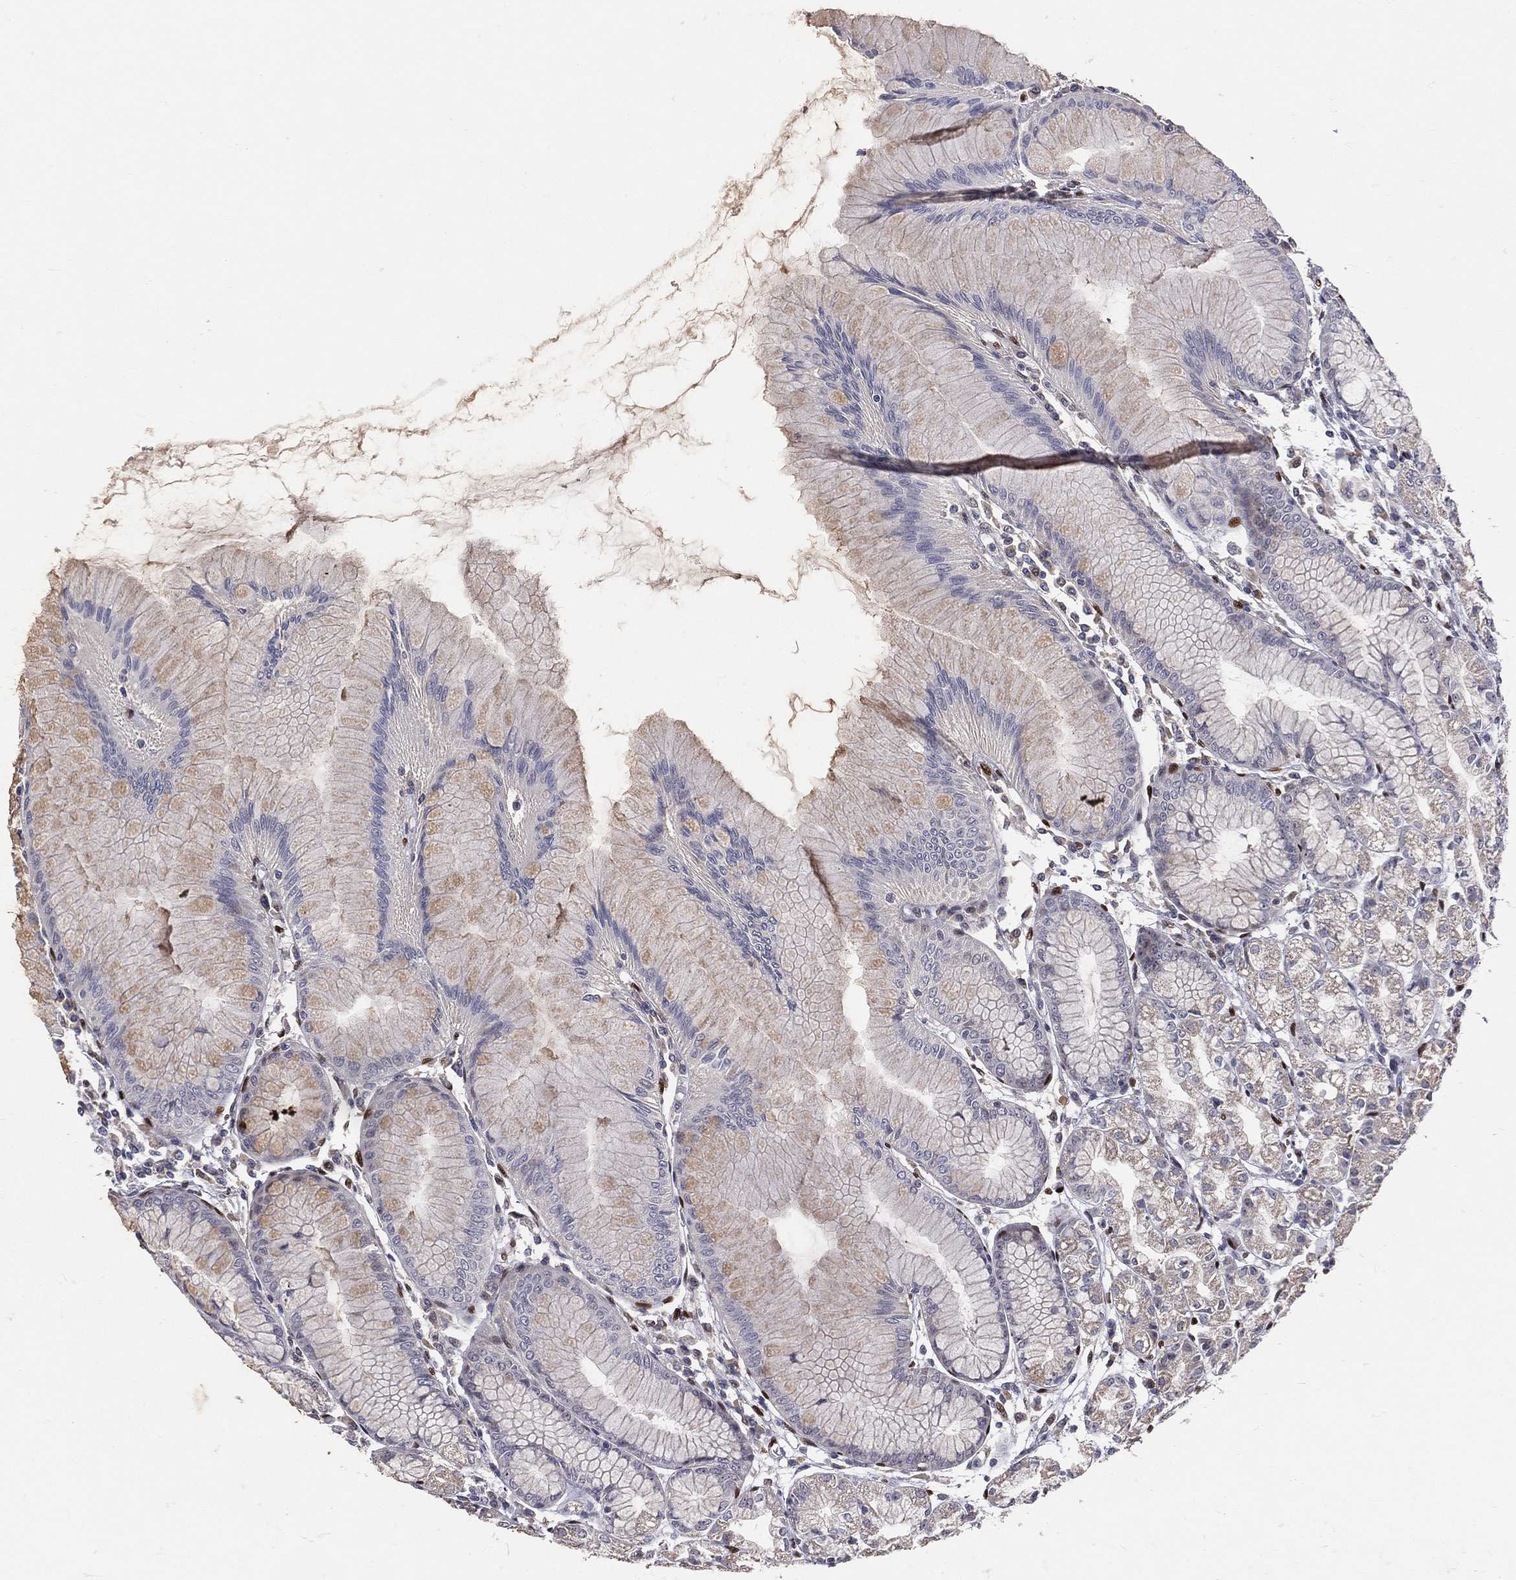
{"staining": {"intensity": "moderate", "quantity": "25%-75%", "location": "cytoplasmic/membranous"}, "tissue": "stomach", "cell_type": "Glandular cells", "image_type": "normal", "snomed": [{"axis": "morphology", "description": "Normal tissue, NOS"}, {"axis": "topography", "description": "Stomach"}], "caption": "Immunohistochemistry (IHC) image of unremarkable stomach: stomach stained using immunohistochemistry displays medium levels of moderate protein expression localized specifically in the cytoplasmic/membranous of glandular cells, appearing as a cytoplasmic/membranous brown color.", "gene": "ZEB1", "patient": {"sex": "female", "age": 57}}